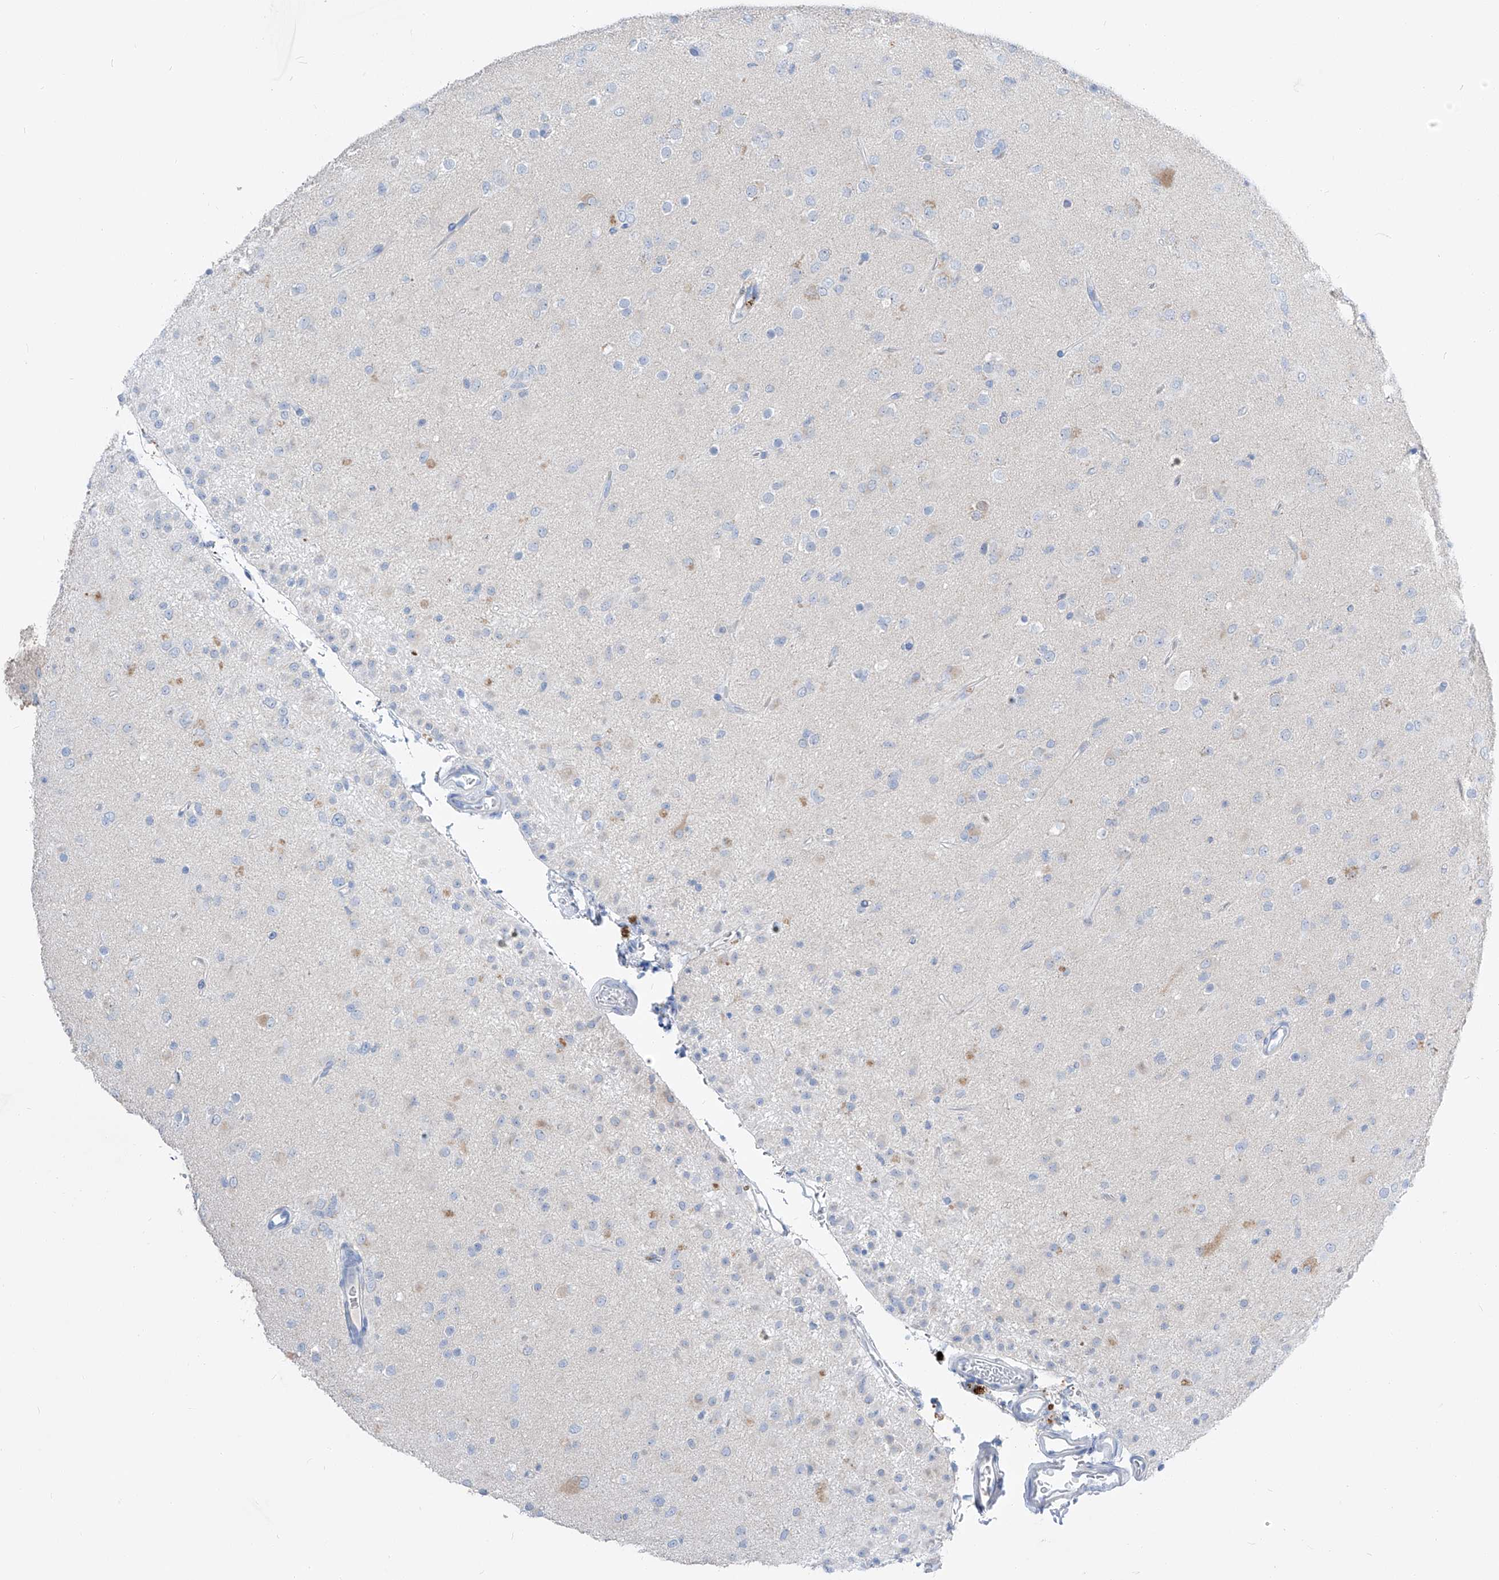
{"staining": {"intensity": "negative", "quantity": "none", "location": "none"}, "tissue": "glioma", "cell_type": "Tumor cells", "image_type": "cancer", "snomed": [{"axis": "morphology", "description": "Glioma, malignant, Low grade"}, {"axis": "topography", "description": "Brain"}], "caption": "The image shows no significant staining in tumor cells of low-grade glioma (malignant).", "gene": "FRS3", "patient": {"sex": "male", "age": 65}}